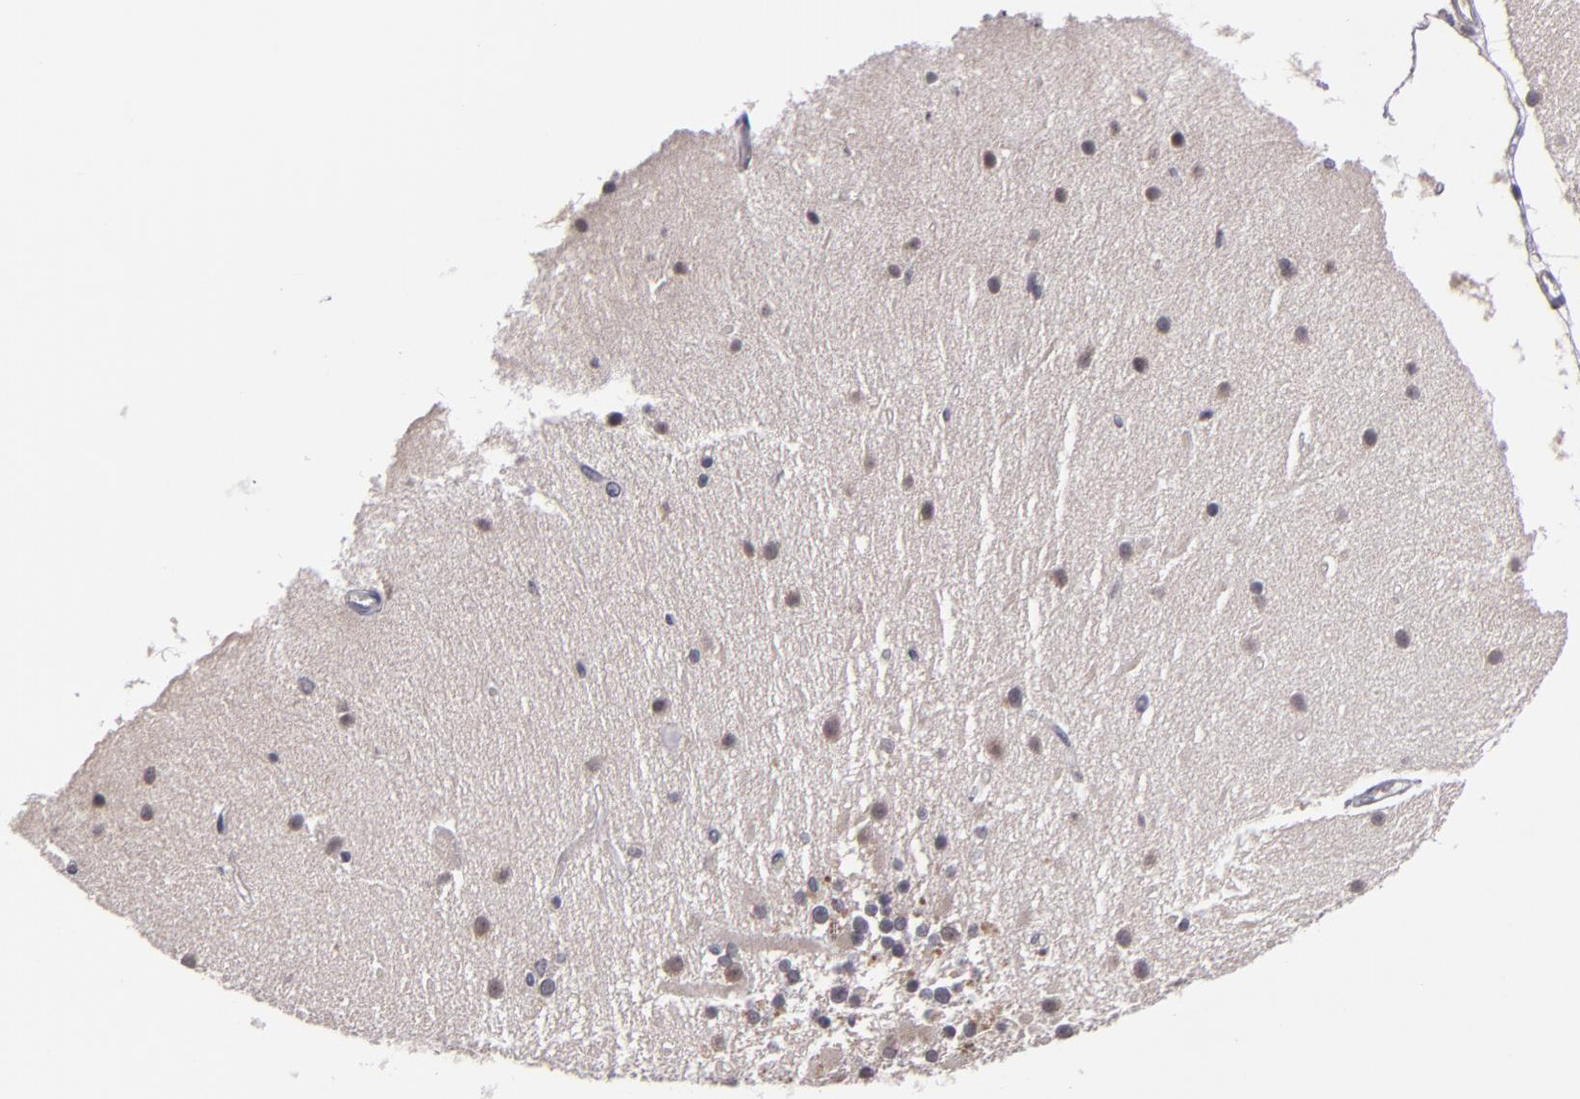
{"staining": {"intensity": "negative", "quantity": "none", "location": "none"}, "tissue": "cerebellum", "cell_type": "Cells in granular layer", "image_type": "normal", "snomed": [{"axis": "morphology", "description": "Normal tissue, NOS"}, {"axis": "topography", "description": "Cerebellum"}], "caption": "This is an immunohistochemistry histopathology image of unremarkable cerebellum. There is no staining in cells in granular layer.", "gene": "CDC7", "patient": {"sex": "female", "age": 54}}